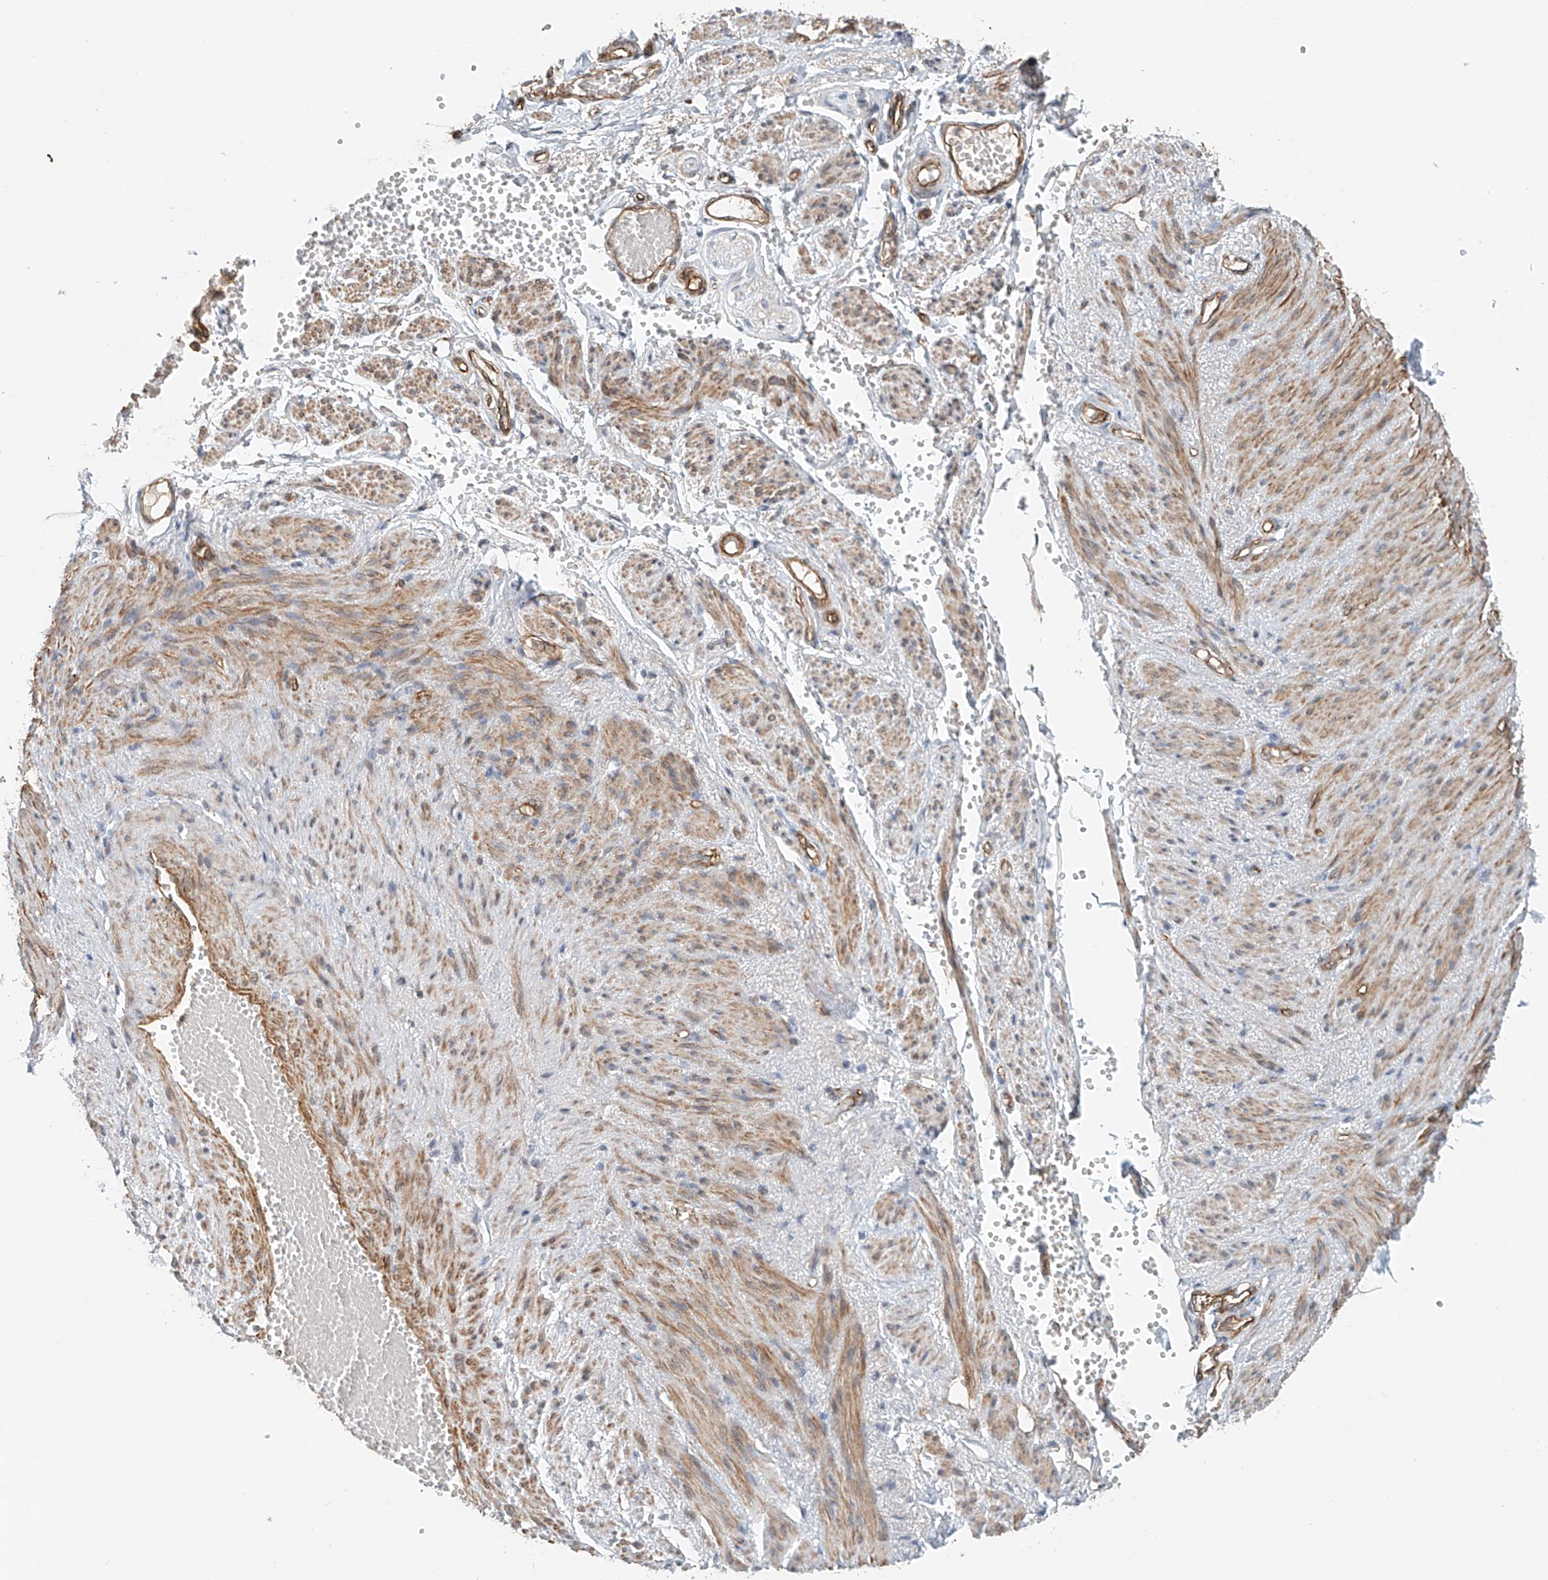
{"staining": {"intensity": "negative", "quantity": "none", "location": "none"}, "tissue": "adipose tissue", "cell_type": "Adipocytes", "image_type": "normal", "snomed": [{"axis": "morphology", "description": "Normal tissue, NOS"}, {"axis": "topography", "description": "Smooth muscle"}, {"axis": "topography", "description": "Peripheral nerve tissue"}], "caption": "An immunohistochemistry (IHC) micrograph of benign adipose tissue is shown. There is no staining in adipocytes of adipose tissue. (Immunohistochemistry, brightfield microscopy, high magnification).", "gene": "FRYL", "patient": {"sex": "female", "age": 39}}